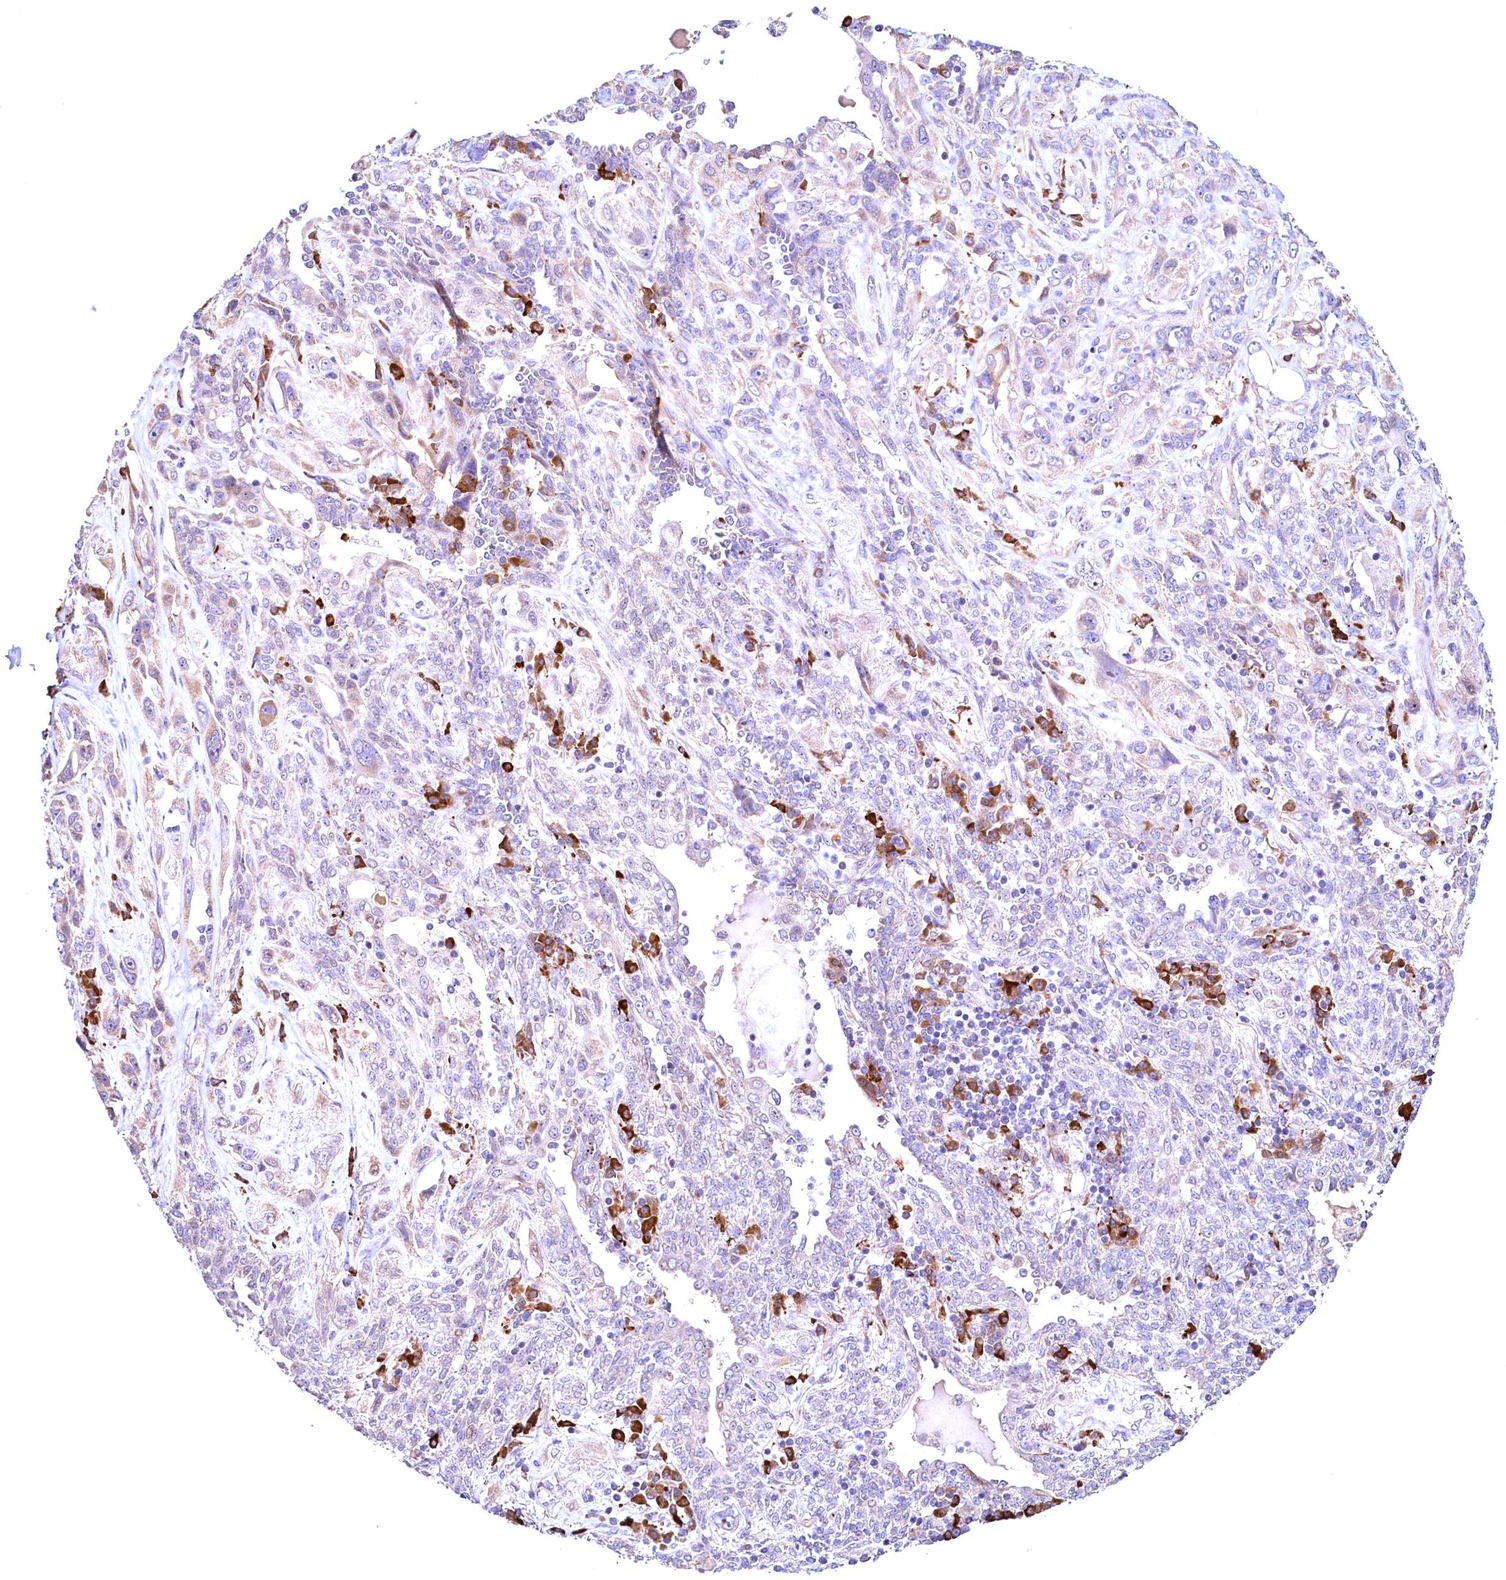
{"staining": {"intensity": "weak", "quantity": "<25%", "location": "cytoplasmic/membranous"}, "tissue": "lung cancer", "cell_type": "Tumor cells", "image_type": "cancer", "snomed": [{"axis": "morphology", "description": "Squamous cell carcinoma, NOS"}, {"axis": "topography", "description": "Lung"}], "caption": "Lung cancer was stained to show a protein in brown. There is no significant expression in tumor cells.", "gene": "RBFA", "patient": {"sex": "female", "age": 70}}